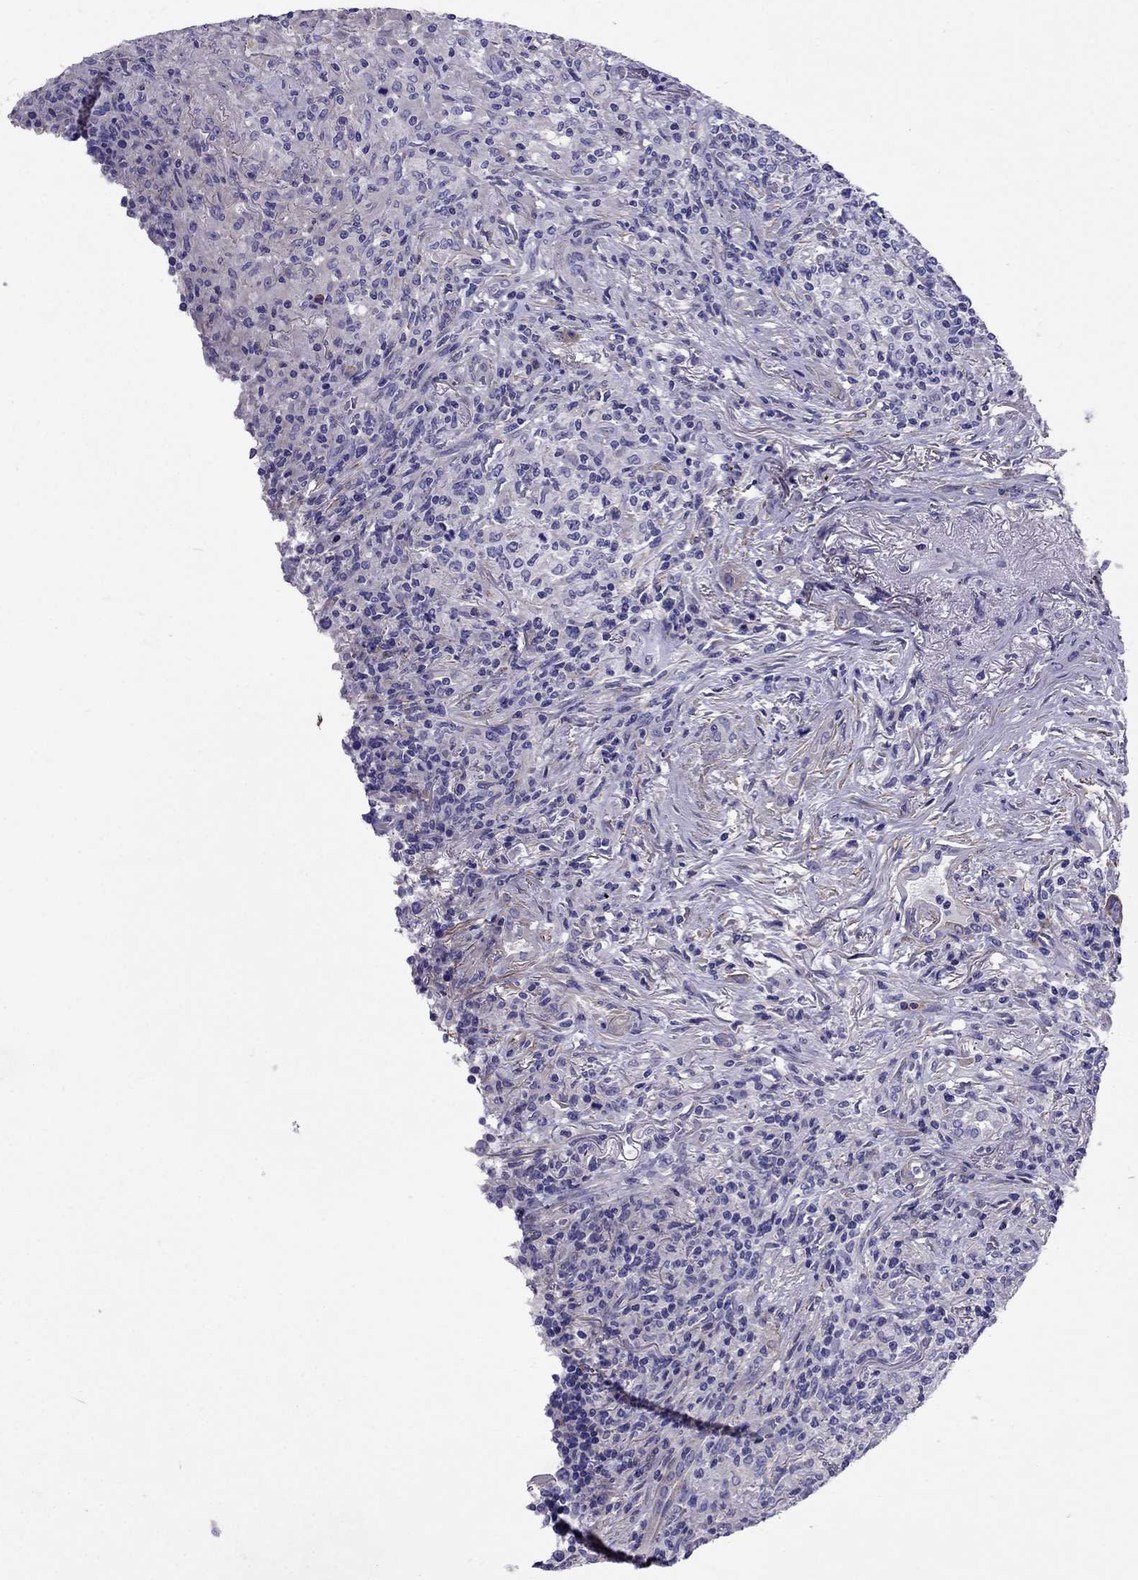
{"staining": {"intensity": "negative", "quantity": "none", "location": "none"}, "tissue": "lymphoma", "cell_type": "Tumor cells", "image_type": "cancer", "snomed": [{"axis": "morphology", "description": "Malignant lymphoma, non-Hodgkin's type, High grade"}, {"axis": "topography", "description": "Lung"}], "caption": "IHC of human high-grade malignant lymphoma, non-Hodgkin's type shows no positivity in tumor cells.", "gene": "GPR50", "patient": {"sex": "male", "age": 79}}